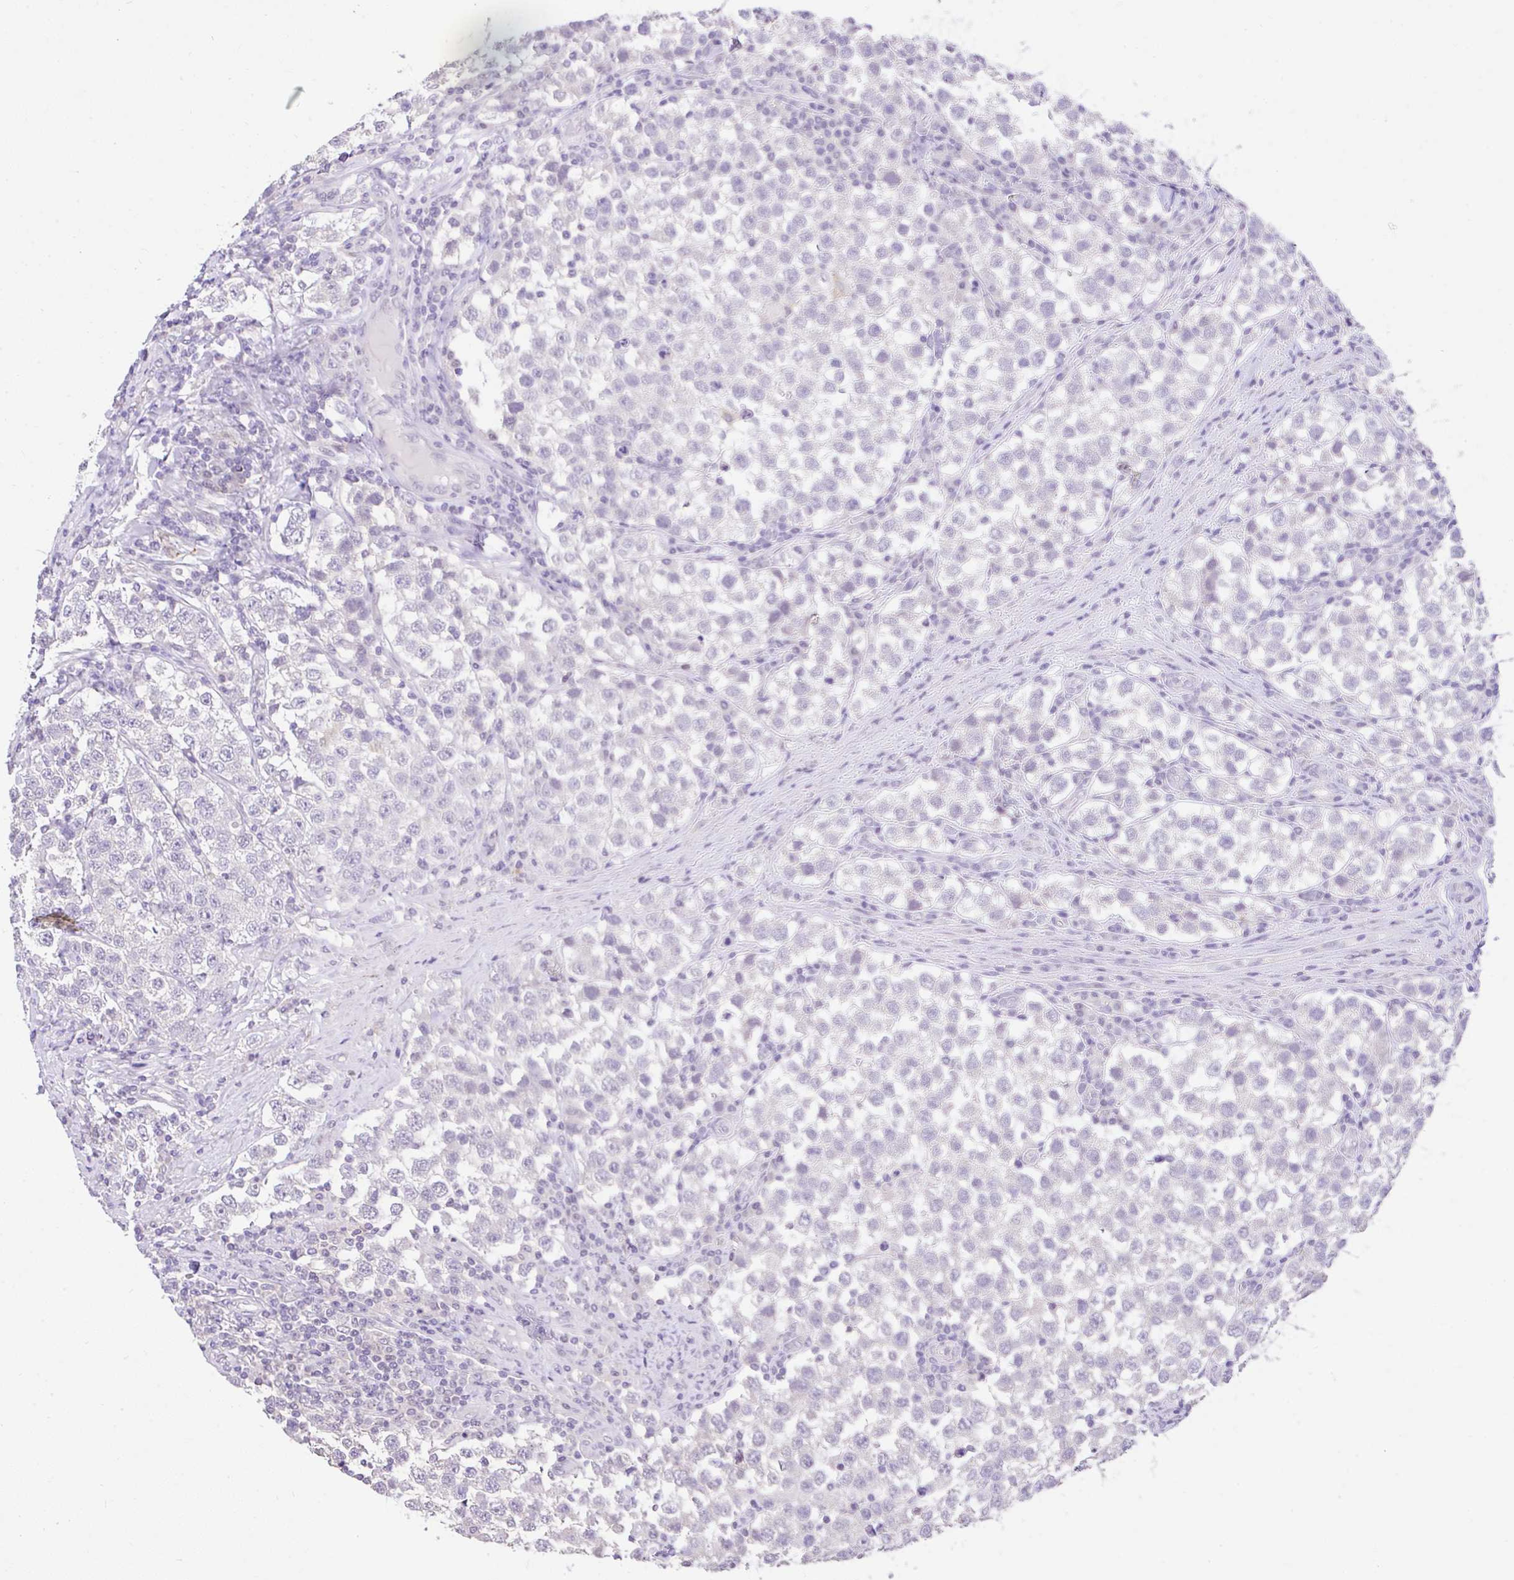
{"staining": {"intensity": "negative", "quantity": "none", "location": "none"}, "tissue": "testis cancer", "cell_type": "Tumor cells", "image_type": "cancer", "snomed": [{"axis": "morphology", "description": "Seminoma, NOS"}, {"axis": "topography", "description": "Testis"}], "caption": "DAB immunohistochemical staining of human testis cancer (seminoma) reveals no significant staining in tumor cells. (DAB (3,3'-diaminobenzidine) immunohistochemistry (IHC), high magnification).", "gene": "CTU1", "patient": {"sex": "male", "age": 34}}